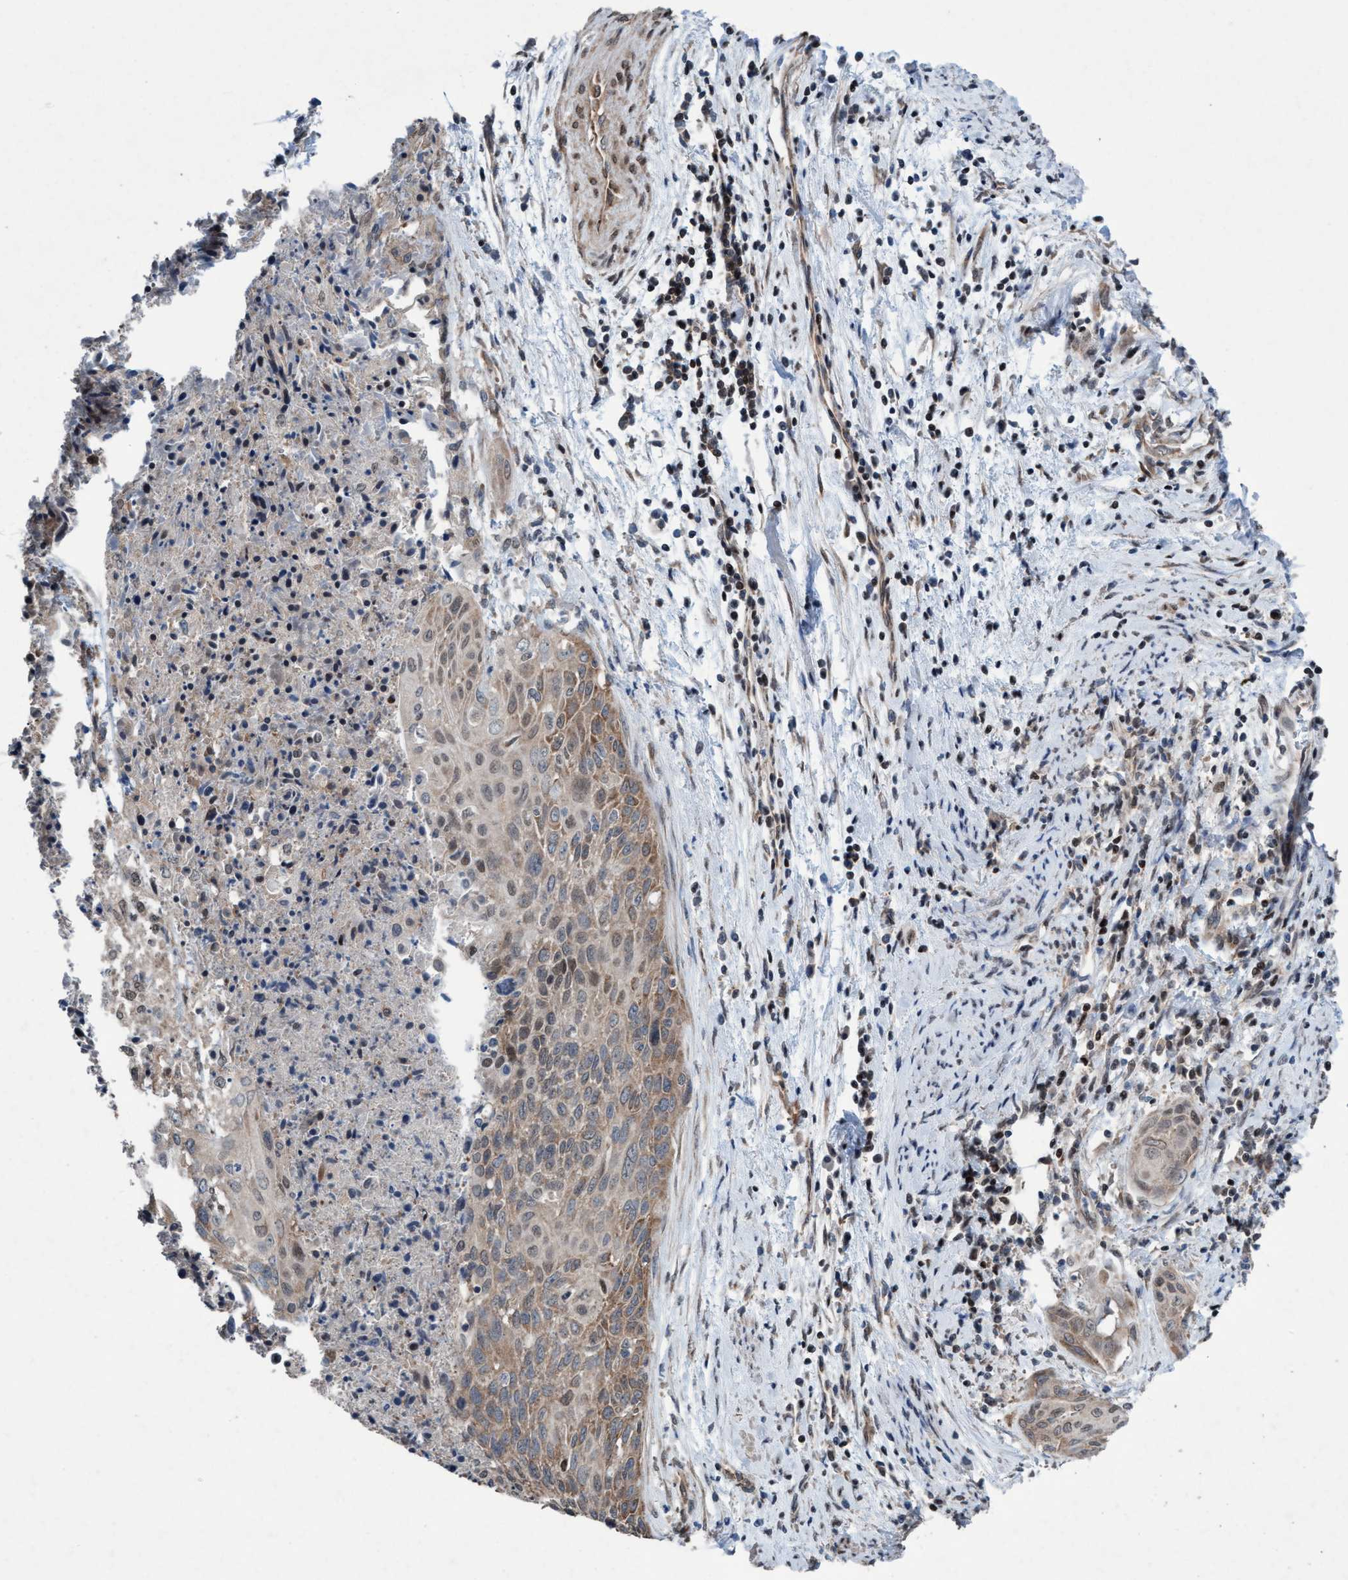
{"staining": {"intensity": "weak", "quantity": "25%-75%", "location": "cytoplasmic/membranous,nuclear"}, "tissue": "cervical cancer", "cell_type": "Tumor cells", "image_type": "cancer", "snomed": [{"axis": "morphology", "description": "Squamous cell carcinoma, NOS"}, {"axis": "topography", "description": "Cervix"}], "caption": "Human cervical squamous cell carcinoma stained for a protein (brown) exhibits weak cytoplasmic/membranous and nuclear positive expression in about 25%-75% of tumor cells.", "gene": "METAP2", "patient": {"sex": "female", "age": 55}}